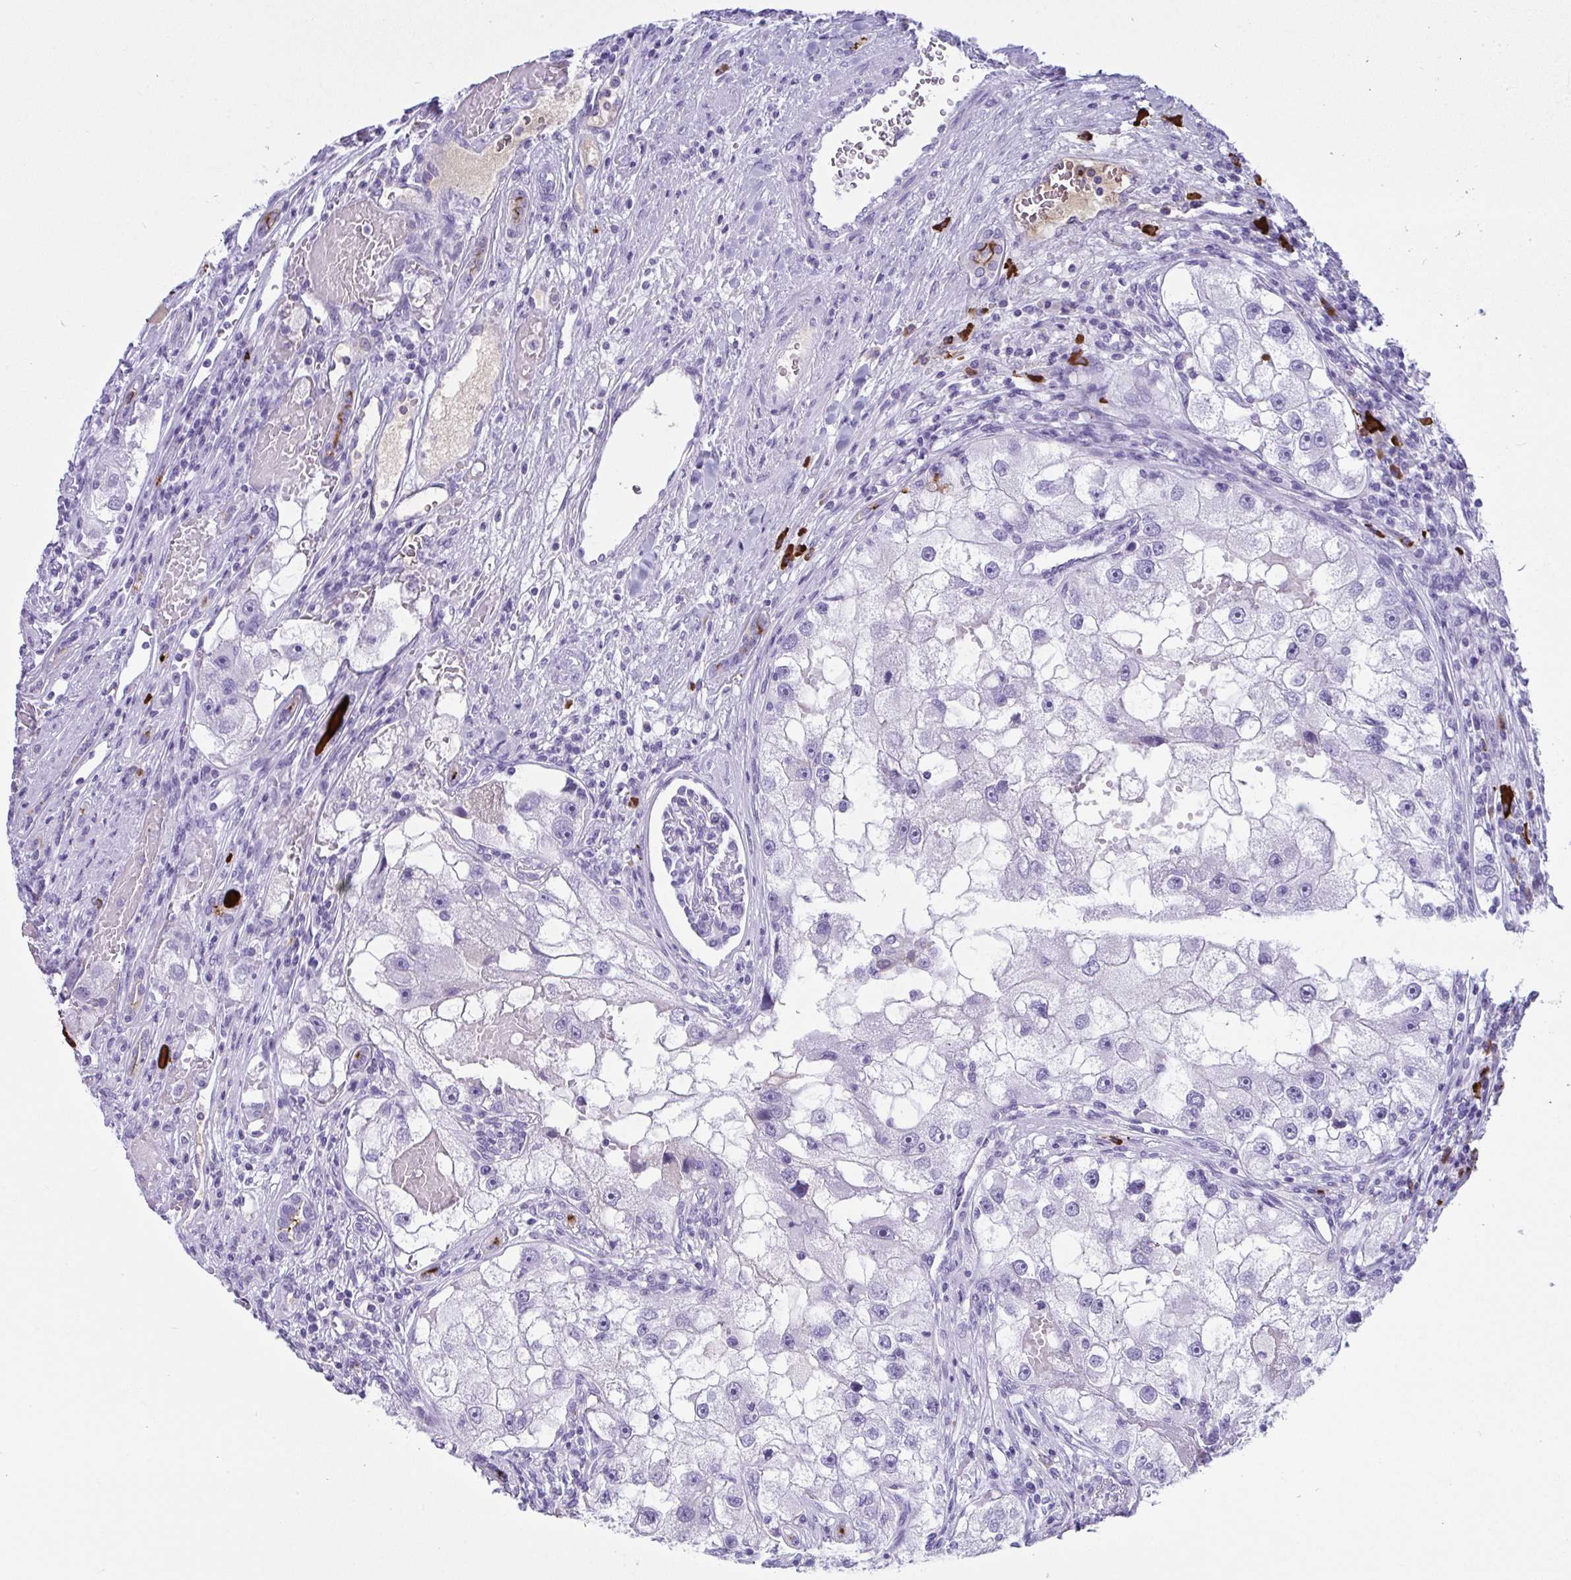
{"staining": {"intensity": "negative", "quantity": "none", "location": "none"}, "tissue": "renal cancer", "cell_type": "Tumor cells", "image_type": "cancer", "snomed": [{"axis": "morphology", "description": "Adenocarcinoma, NOS"}, {"axis": "topography", "description": "Kidney"}], "caption": "Immunohistochemical staining of human renal cancer (adenocarcinoma) reveals no significant expression in tumor cells.", "gene": "JCHAIN", "patient": {"sex": "male", "age": 63}}